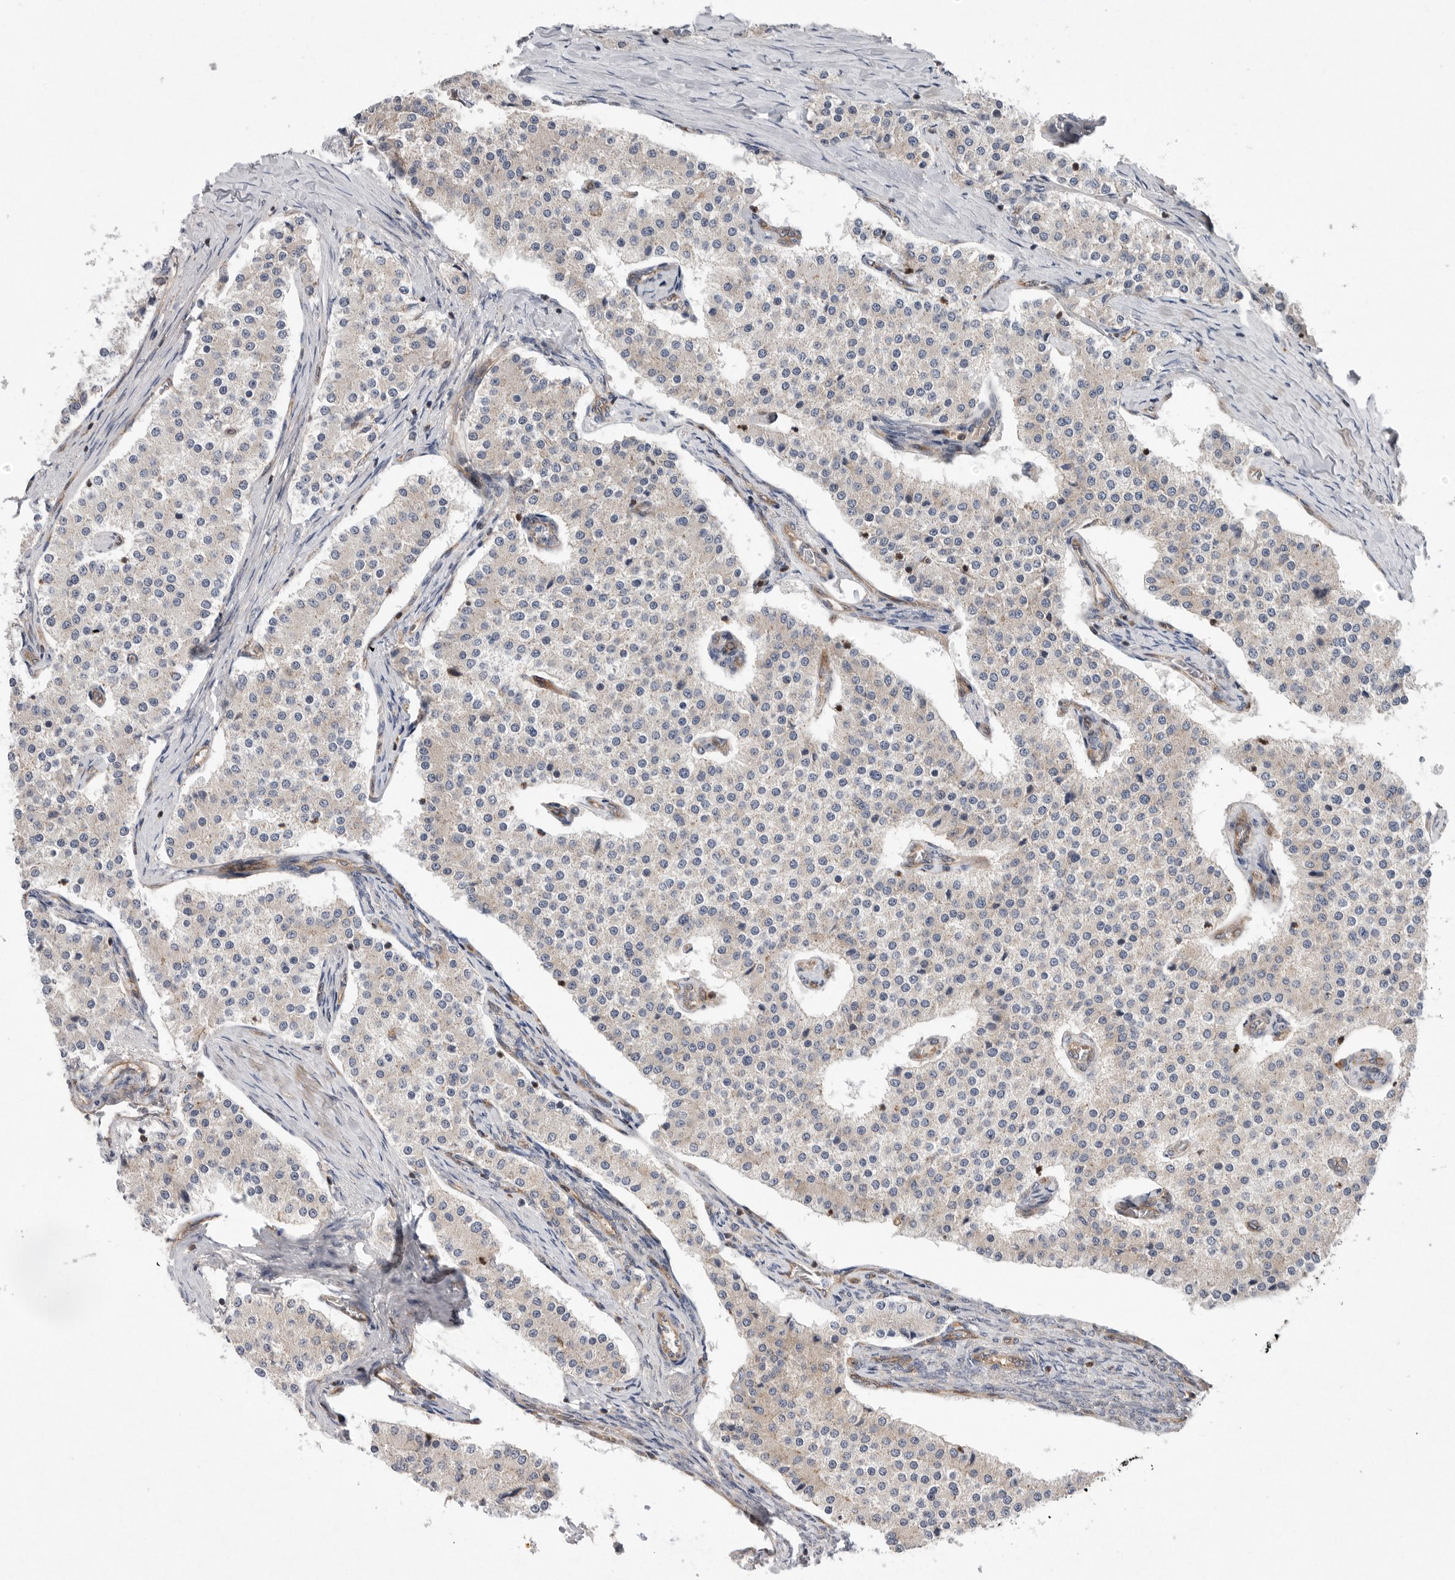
{"staining": {"intensity": "weak", "quantity": "25%-75%", "location": "cytoplasmic/membranous"}, "tissue": "carcinoid", "cell_type": "Tumor cells", "image_type": "cancer", "snomed": [{"axis": "morphology", "description": "Carcinoid, malignant, NOS"}, {"axis": "topography", "description": "Colon"}], "caption": "Tumor cells show low levels of weak cytoplasmic/membranous expression in about 25%-75% of cells in human carcinoid.", "gene": "PRKCH", "patient": {"sex": "female", "age": 52}}